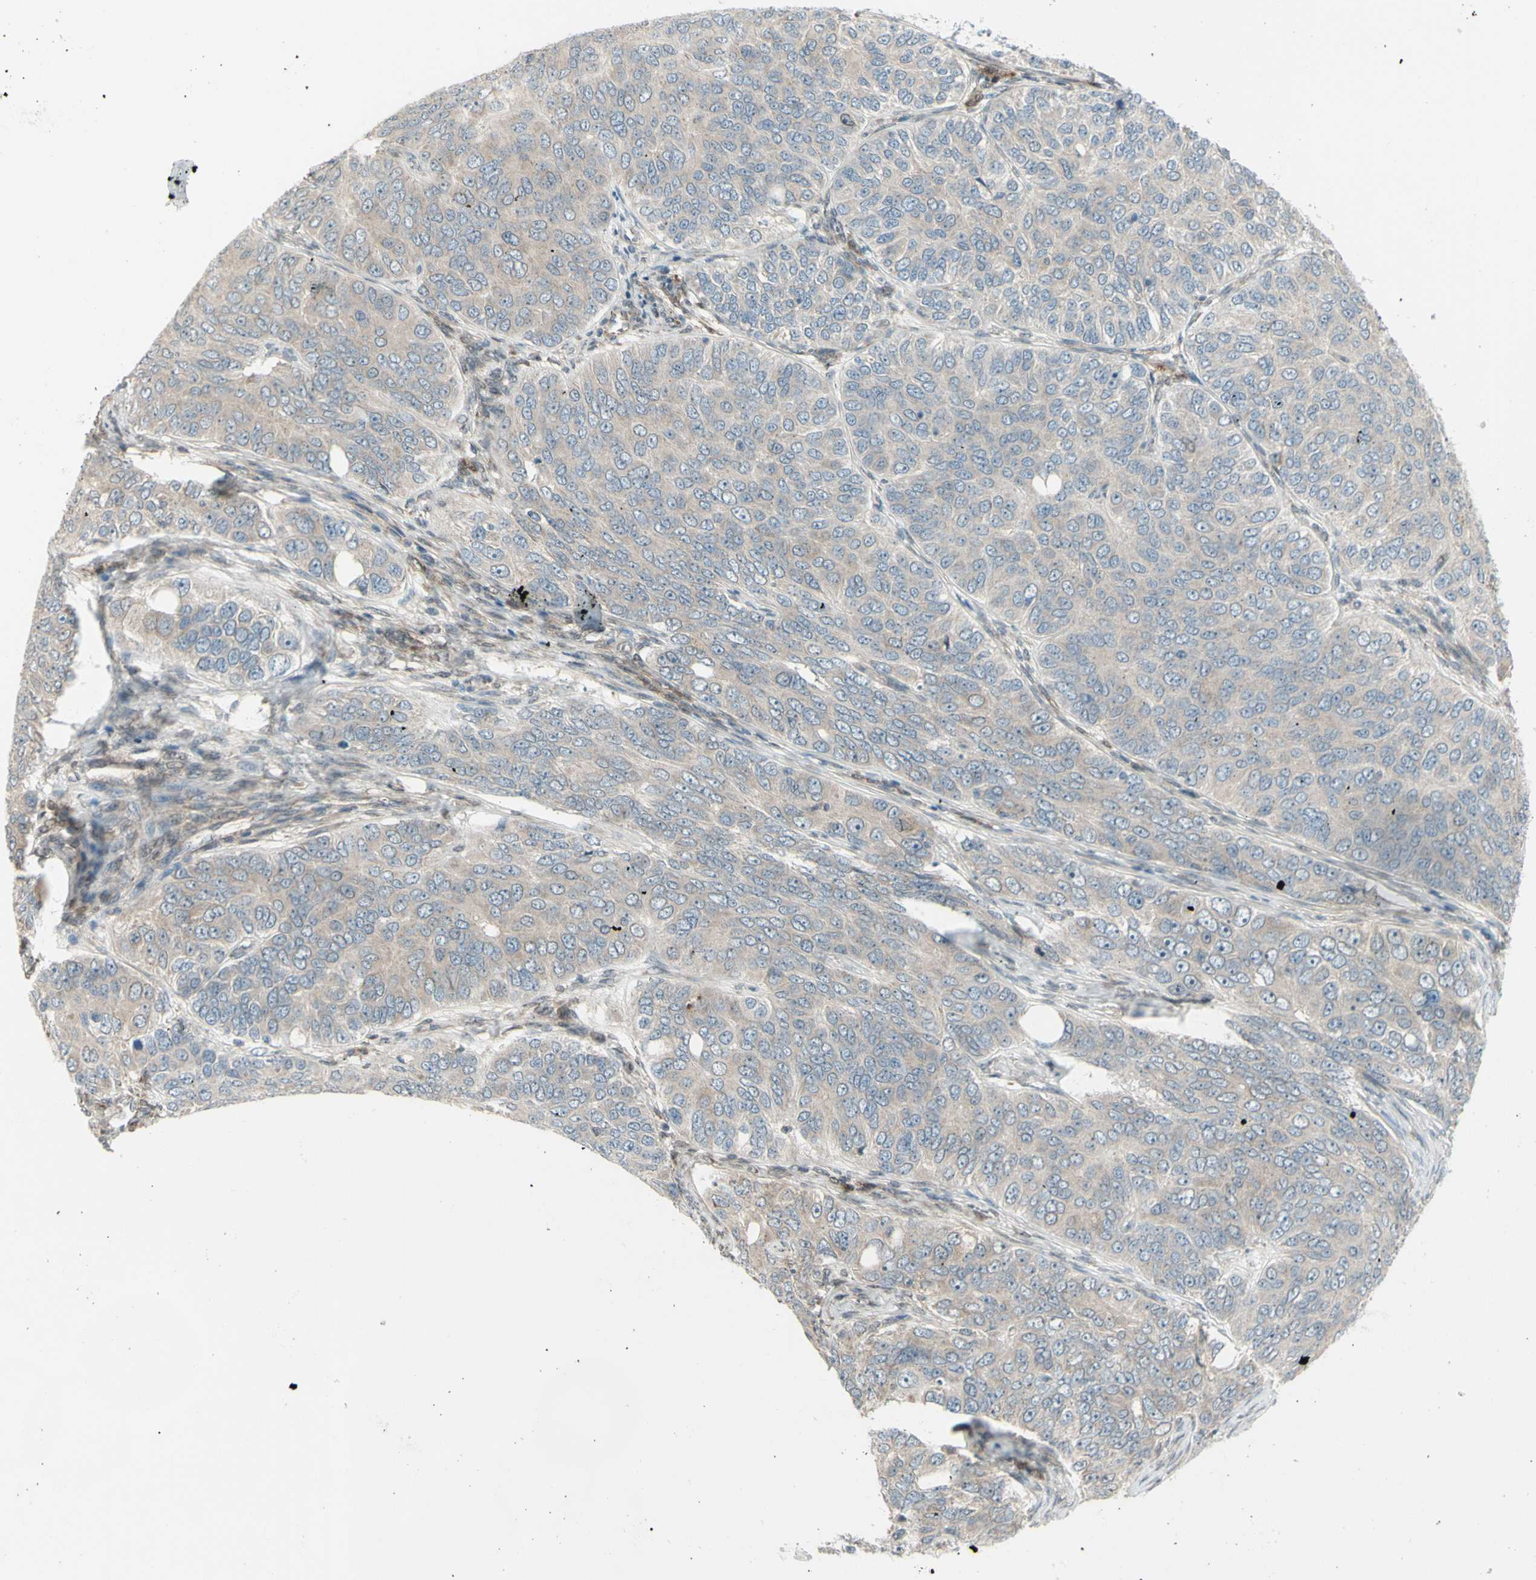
{"staining": {"intensity": "weak", "quantity": "25%-75%", "location": "cytoplasmic/membranous"}, "tissue": "ovarian cancer", "cell_type": "Tumor cells", "image_type": "cancer", "snomed": [{"axis": "morphology", "description": "Carcinoma, endometroid"}, {"axis": "topography", "description": "Ovary"}], "caption": "Weak cytoplasmic/membranous expression for a protein is appreciated in about 25%-75% of tumor cells of ovarian endometroid carcinoma using immunohistochemistry.", "gene": "NAXD", "patient": {"sex": "female", "age": 51}}